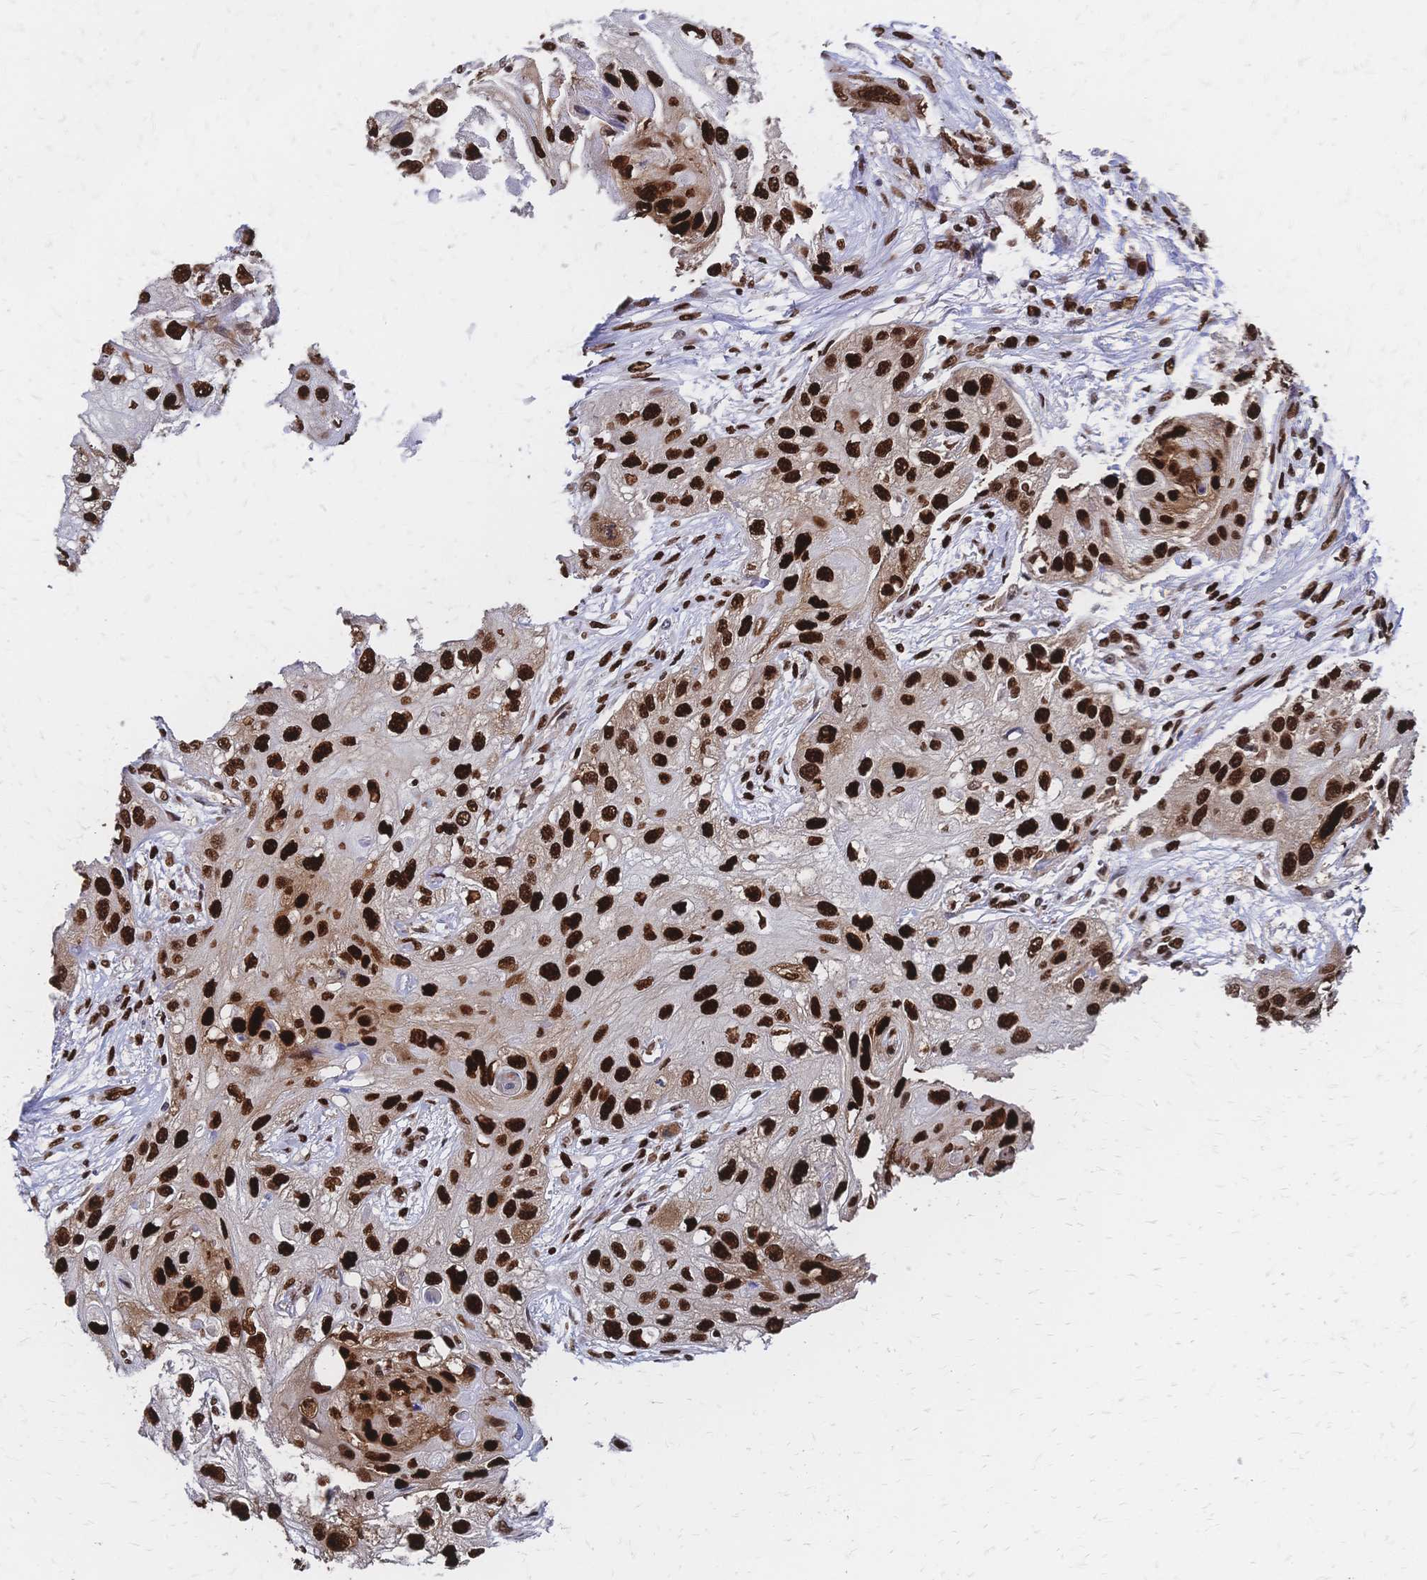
{"staining": {"intensity": "strong", "quantity": ">75%", "location": "nuclear"}, "tissue": "skin cancer", "cell_type": "Tumor cells", "image_type": "cancer", "snomed": [{"axis": "morphology", "description": "Squamous cell carcinoma, NOS"}, {"axis": "topography", "description": "Skin"}, {"axis": "topography", "description": "Vulva"}], "caption": "The image demonstrates a brown stain indicating the presence of a protein in the nuclear of tumor cells in squamous cell carcinoma (skin).", "gene": "HDGF", "patient": {"sex": "female", "age": 86}}